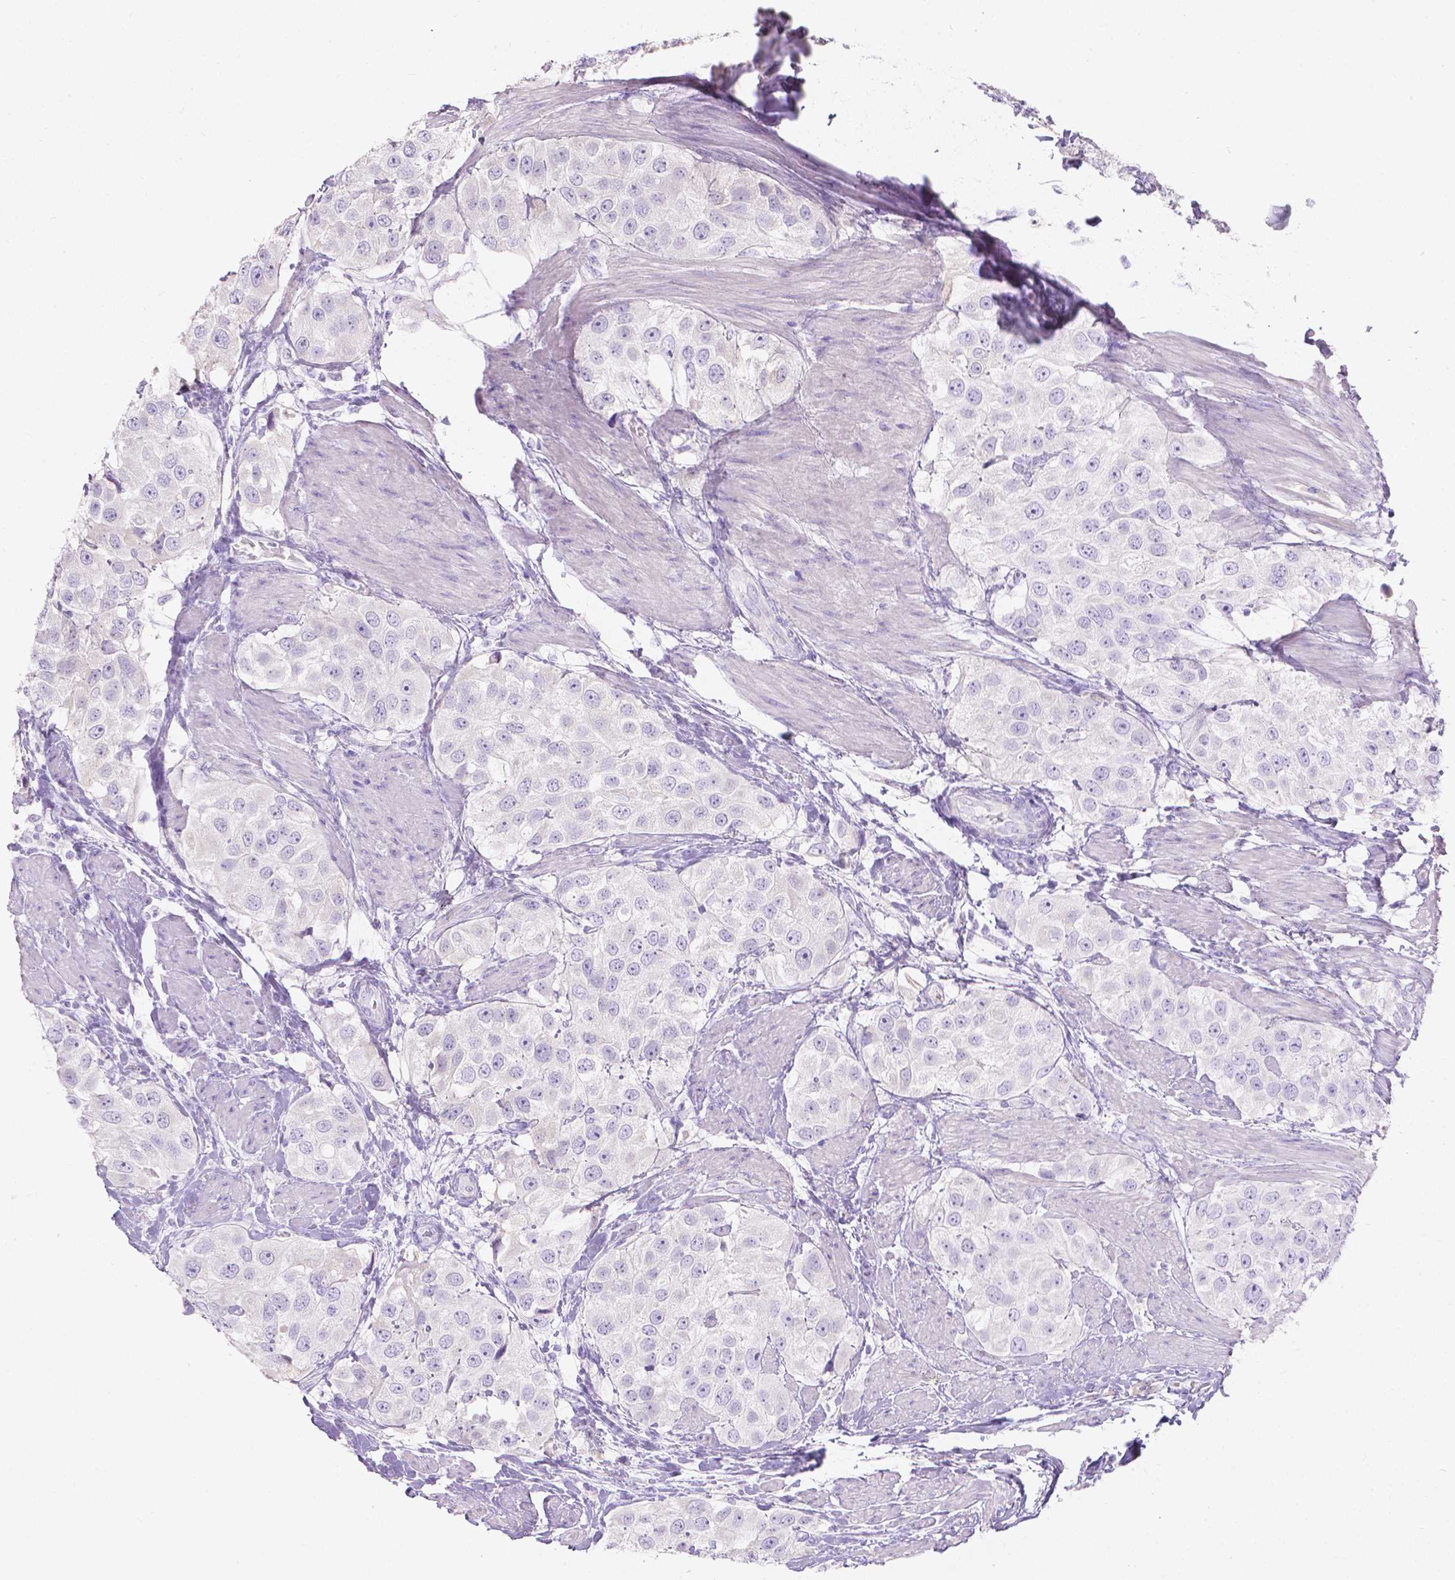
{"staining": {"intensity": "negative", "quantity": "none", "location": "none"}, "tissue": "urothelial cancer", "cell_type": "Tumor cells", "image_type": "cancer", "snomed": [{"axis": "morphology", "description": "Urothelial carcinoma, High grade"}, {"axis": "topography", "description": "Urinary bladder"}], "caption": "A high-resolution image shows IHC staining of urothelial cancer, which demonstrates no significant expression in tumor cells.", "gene": "GAL3ST2", "patient": {"sex": "female", "age": 64}}